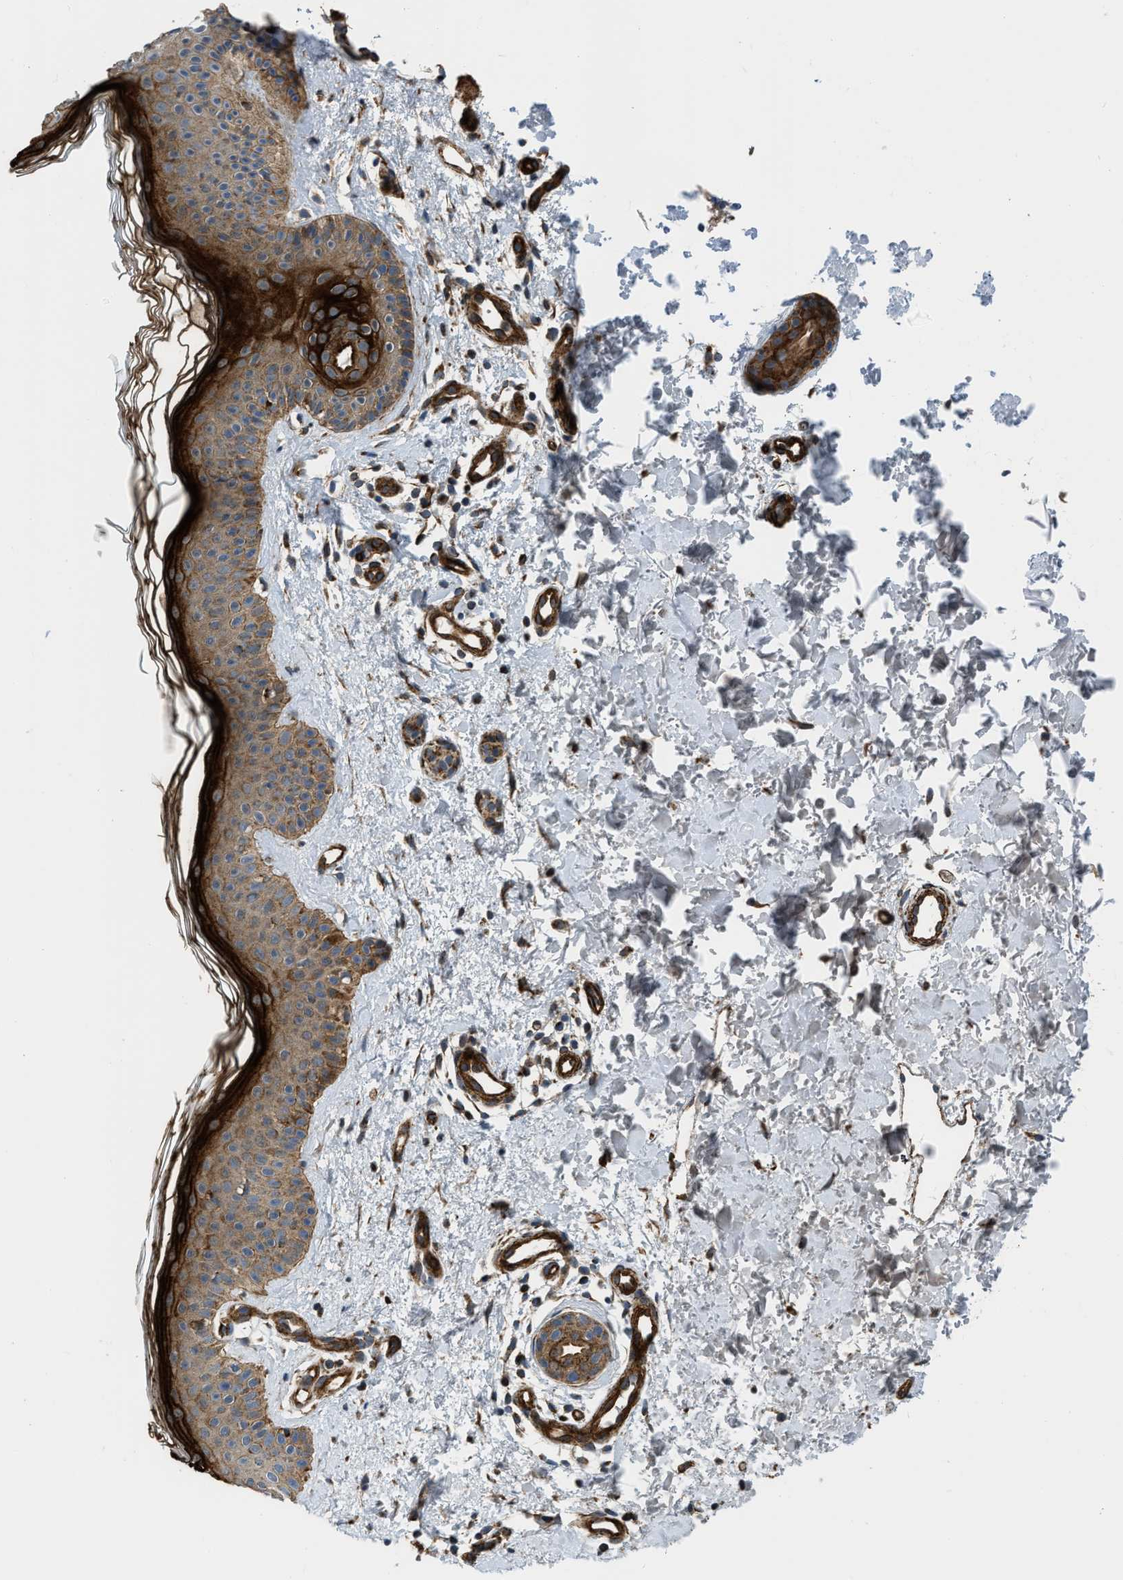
{"staining": {"intensity": "moderate", "quantity": ">75%", "location": "cytoplasmic/membranous"}, "tissue": "skin", "cell_type": "Fibroblasts", "image_type": "normal", "snomed": [{"axis": "morphology", "description": "Normal tissue, NOS"}, {"axis": "morphology", "description": "Malignant melanoma, NOS"}, {"axis": "topography", "description": "Skin"}], "caption": "An immunohistochemistry (IHC) histopathology image of unremarkable tissue is shown. Protein staining in brown shows moderate cytoplasmic/membranous positivity in skin within fibroblasts.", "gene": "GSDME", "patient": {"sex": "male", "age": 83}}